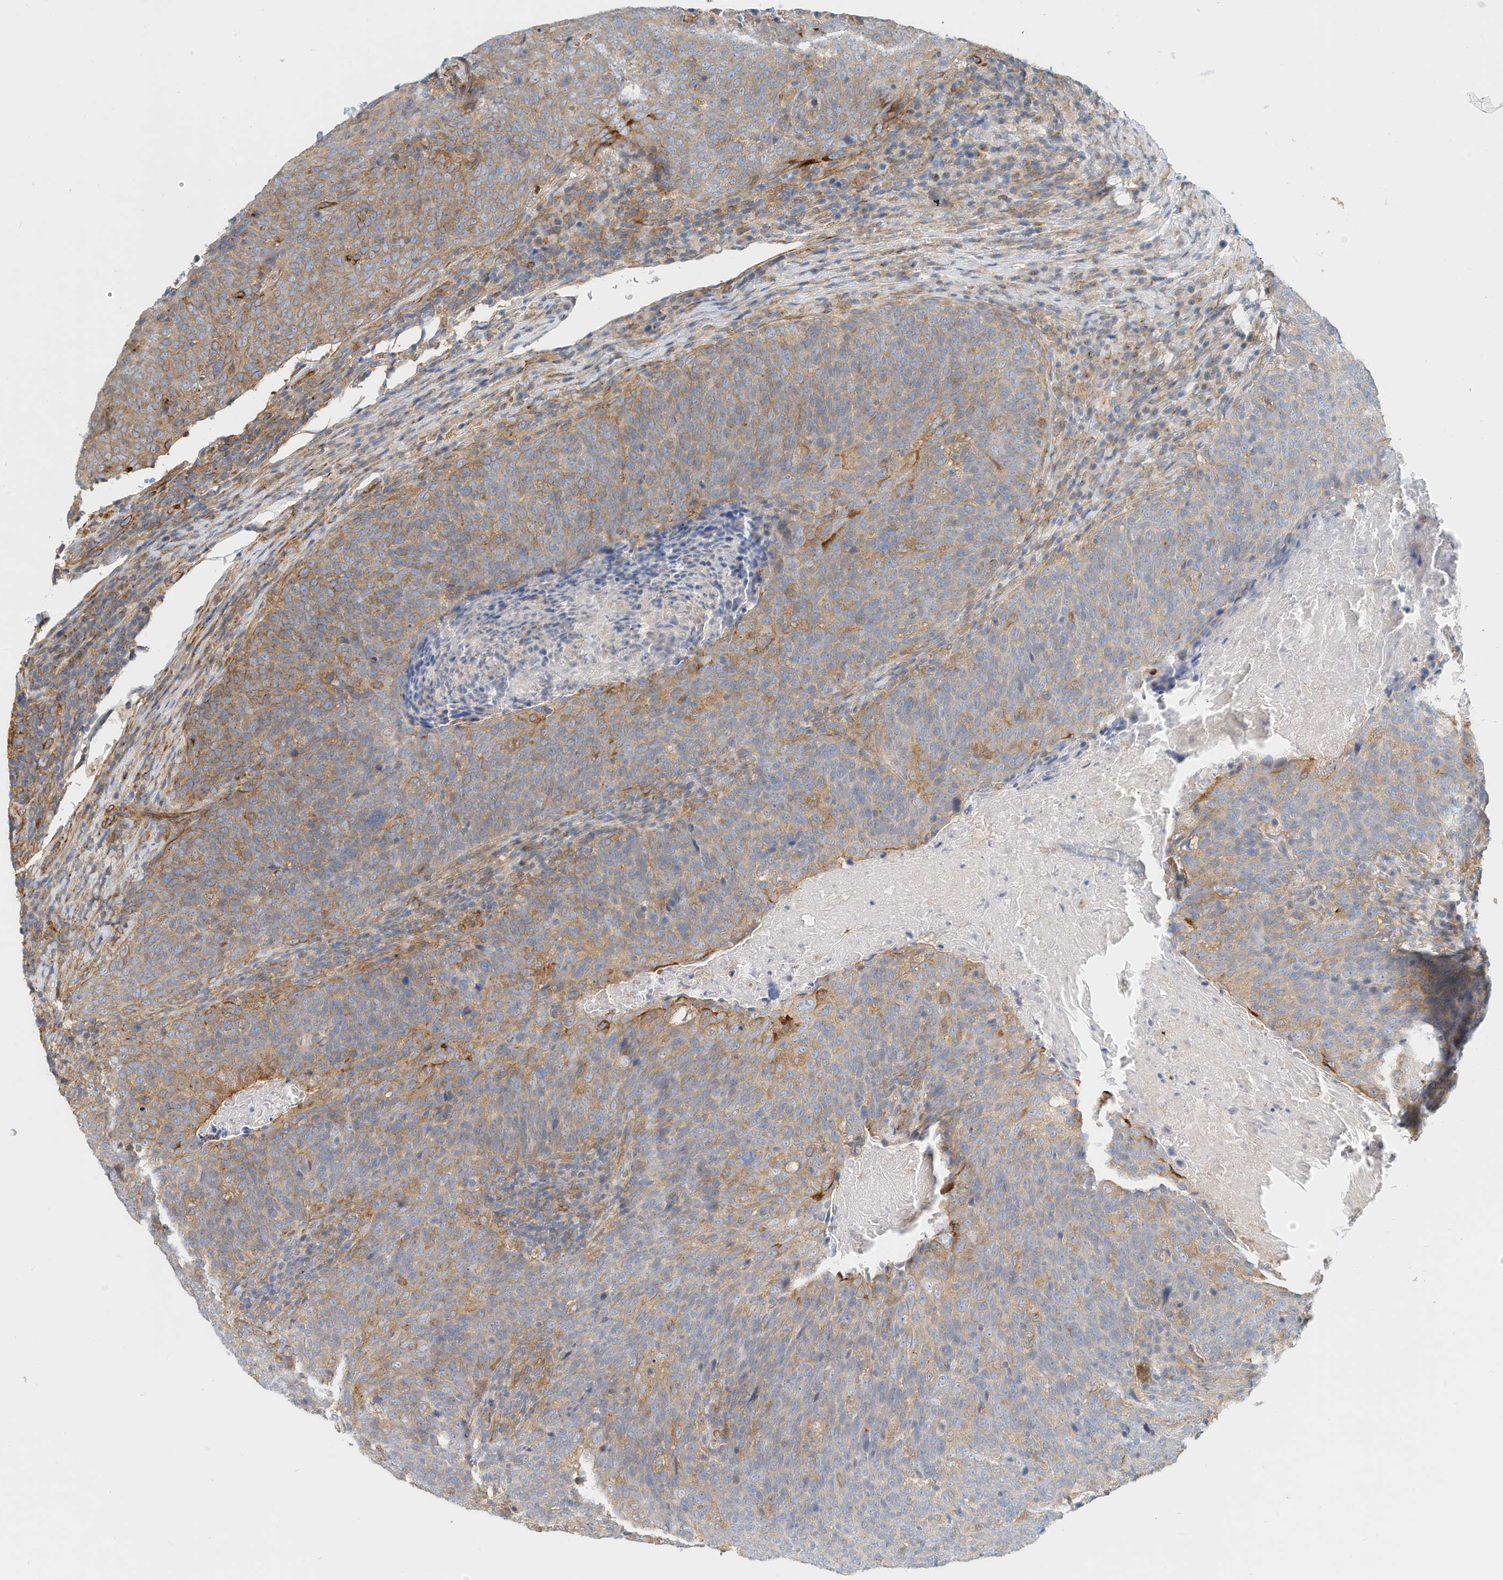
{"staining": {"intensity": "weak", "quantity": "25%-75%", "location": "cytoplasmic/membranous"}, "tissue": "head and neck cancer", "cell_type": "Tumor cells", "image_type": "cancer", "snomed": [{"axis": "morphology", "description": "Squamous cell carcinoma, NOS"}, {"axis": "morphology", "description": "Squamous cell carcinoma, metastatic, NOS"}, {"axis": "topography", "description": "Lymph node"}, {"axis": "topography", "description": "Head-Neck"}], "caption": "Brown immunohistochemical staining in human squamous cell carcinoma (head and neck) exhibits weak cytoplasmic/membranous expression in approximately 25%-75% of tumor cells.", "gene": "MICAL1", "patient": {"sex": "male", "age": 62}}